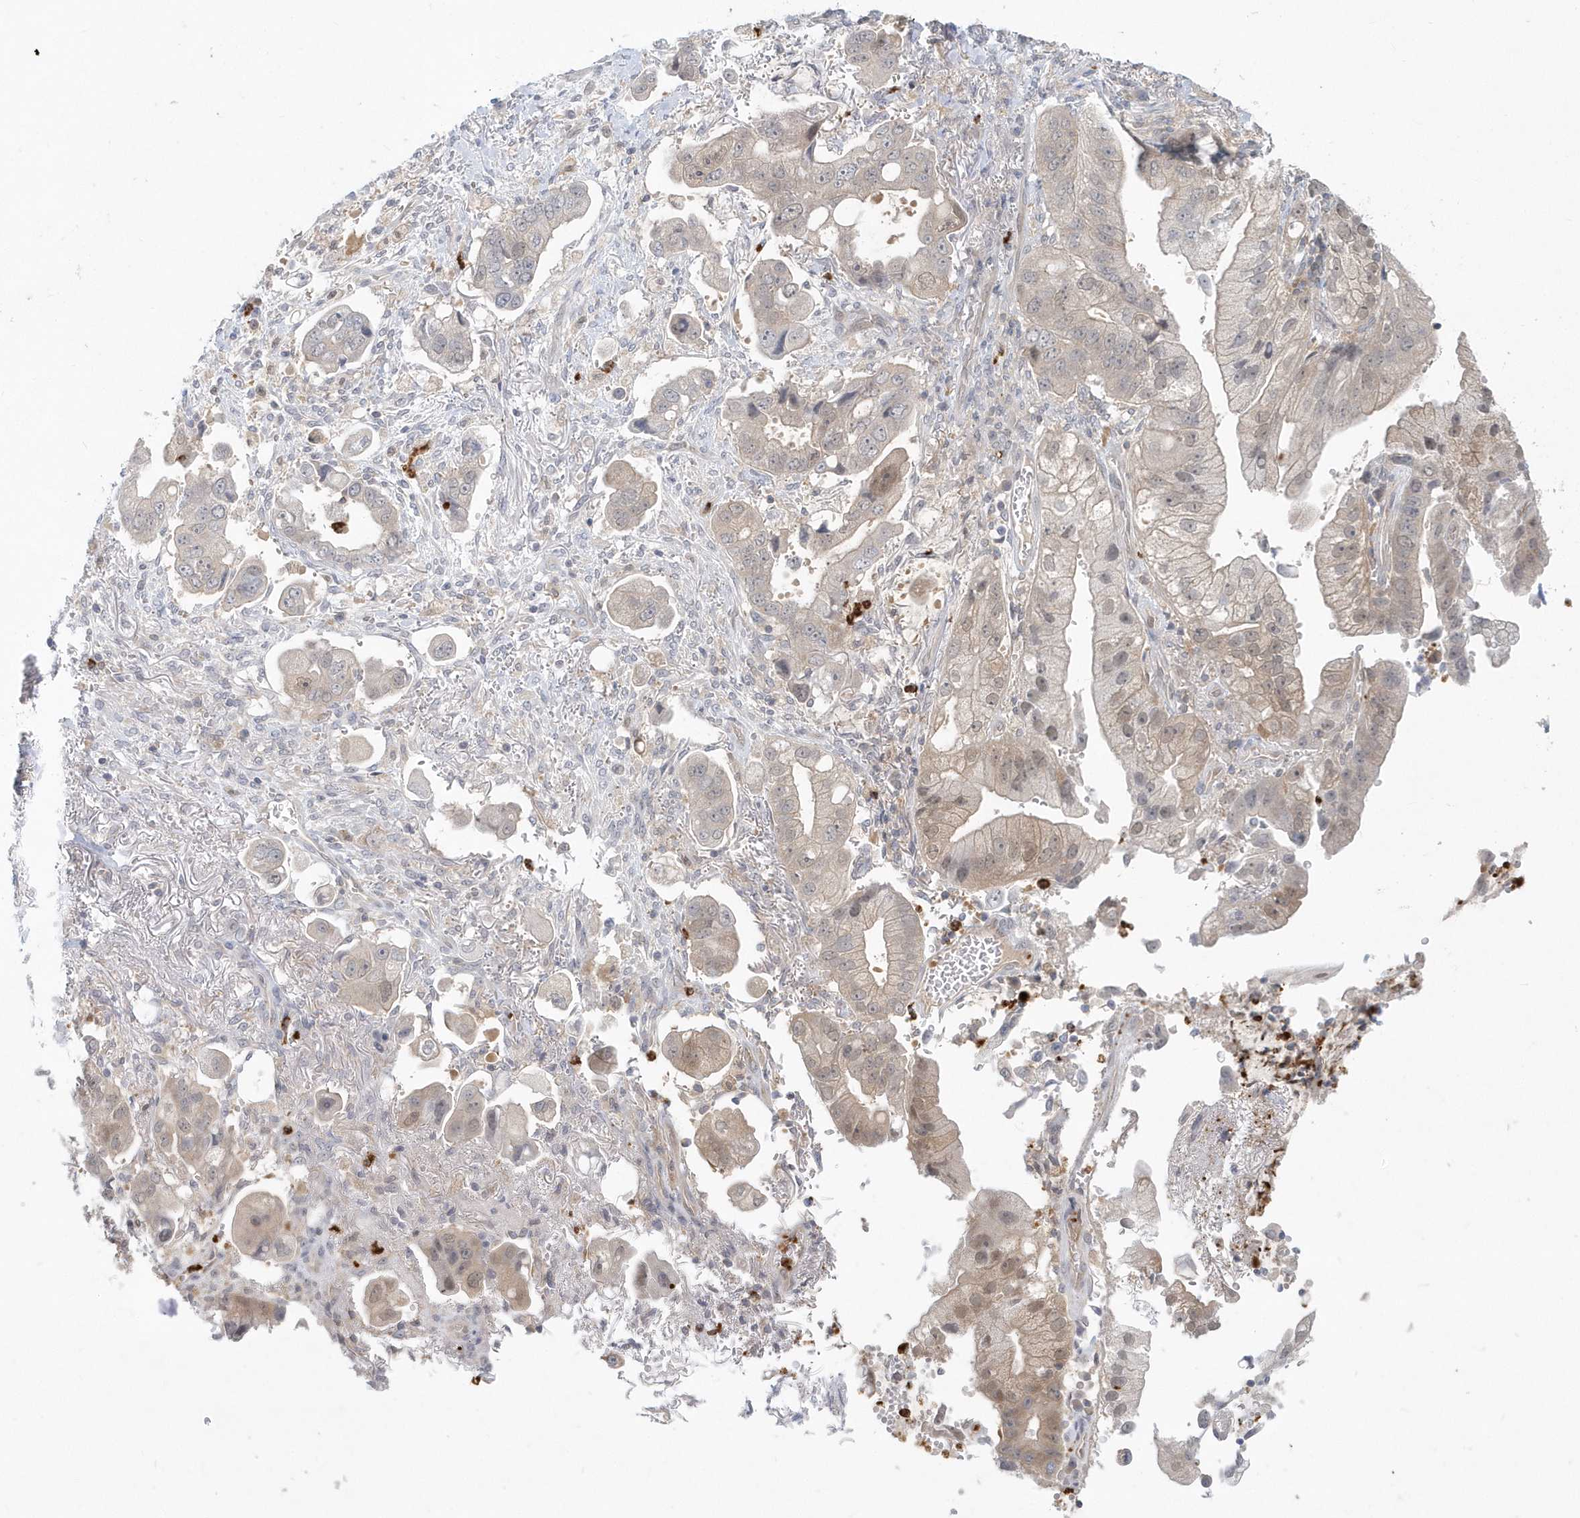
{"staining": {"intensity": "weak", "quantity": "25%-75%", "location": "cytoplasmic/membranous"}, "tissue": "stomach cancer", "cell_type": "Tumor cells", "image_type": "cancer", "snomed": [{"axis": "morphology", "description": "Adenocarcinoma, NOS"}, {"axis": "topography", "description": "Stomach"}], "caption": "IHC (DAB) staining of human stomach cancer (adenocarcinoma) exhibits weak cytoplasmic/membranous protein positivity in approximately 25%-75% of tumor cells. (DAB (3,3'-diaminobenzidine) IHC, brown staining for protein, blue staining for nuclei).", "gene": "RNF7", "patient": {"sex": "male", "age": 62}}